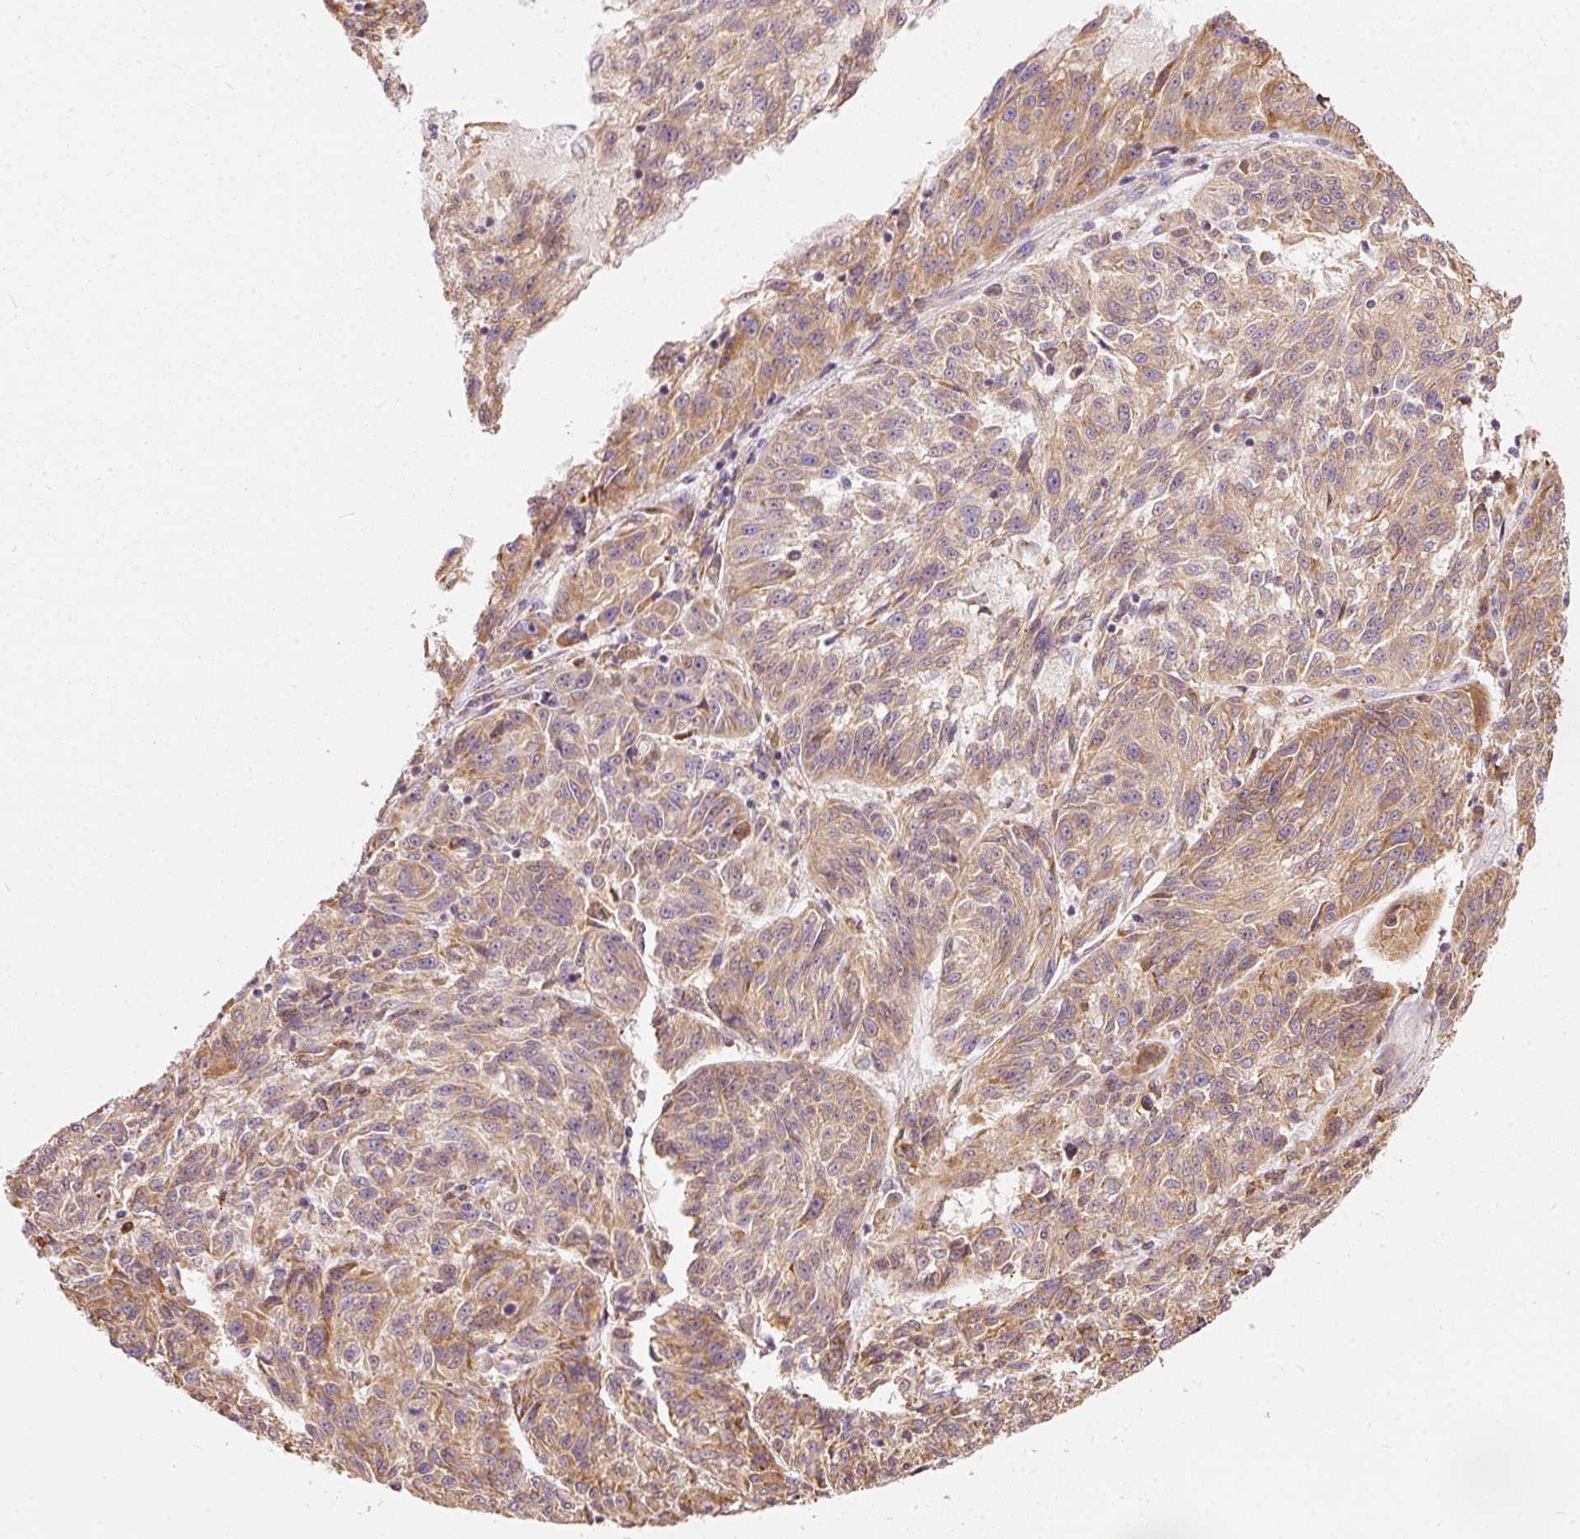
{"staining": {"intensity": "moderate", "quantity": ">75%", "location": "cytoplasmic/membranous"}, "tissue": "melanoma", "cell_type": "Tumor cells", "image_type": "cancer", "snomed": [{"axis": "morphology", "description": "Malignant melanoma, NOS"}, {"axis": "topography", "description": "Skin"}], "caption": "Immunohistochemical staining of melanoma exhibits medium levels of moderate cytoplasmic/membranous protein staining in about >75% of tumor cells.", "gene": "SNAPC5", "patient": {"sex": "male", "age": 53}}